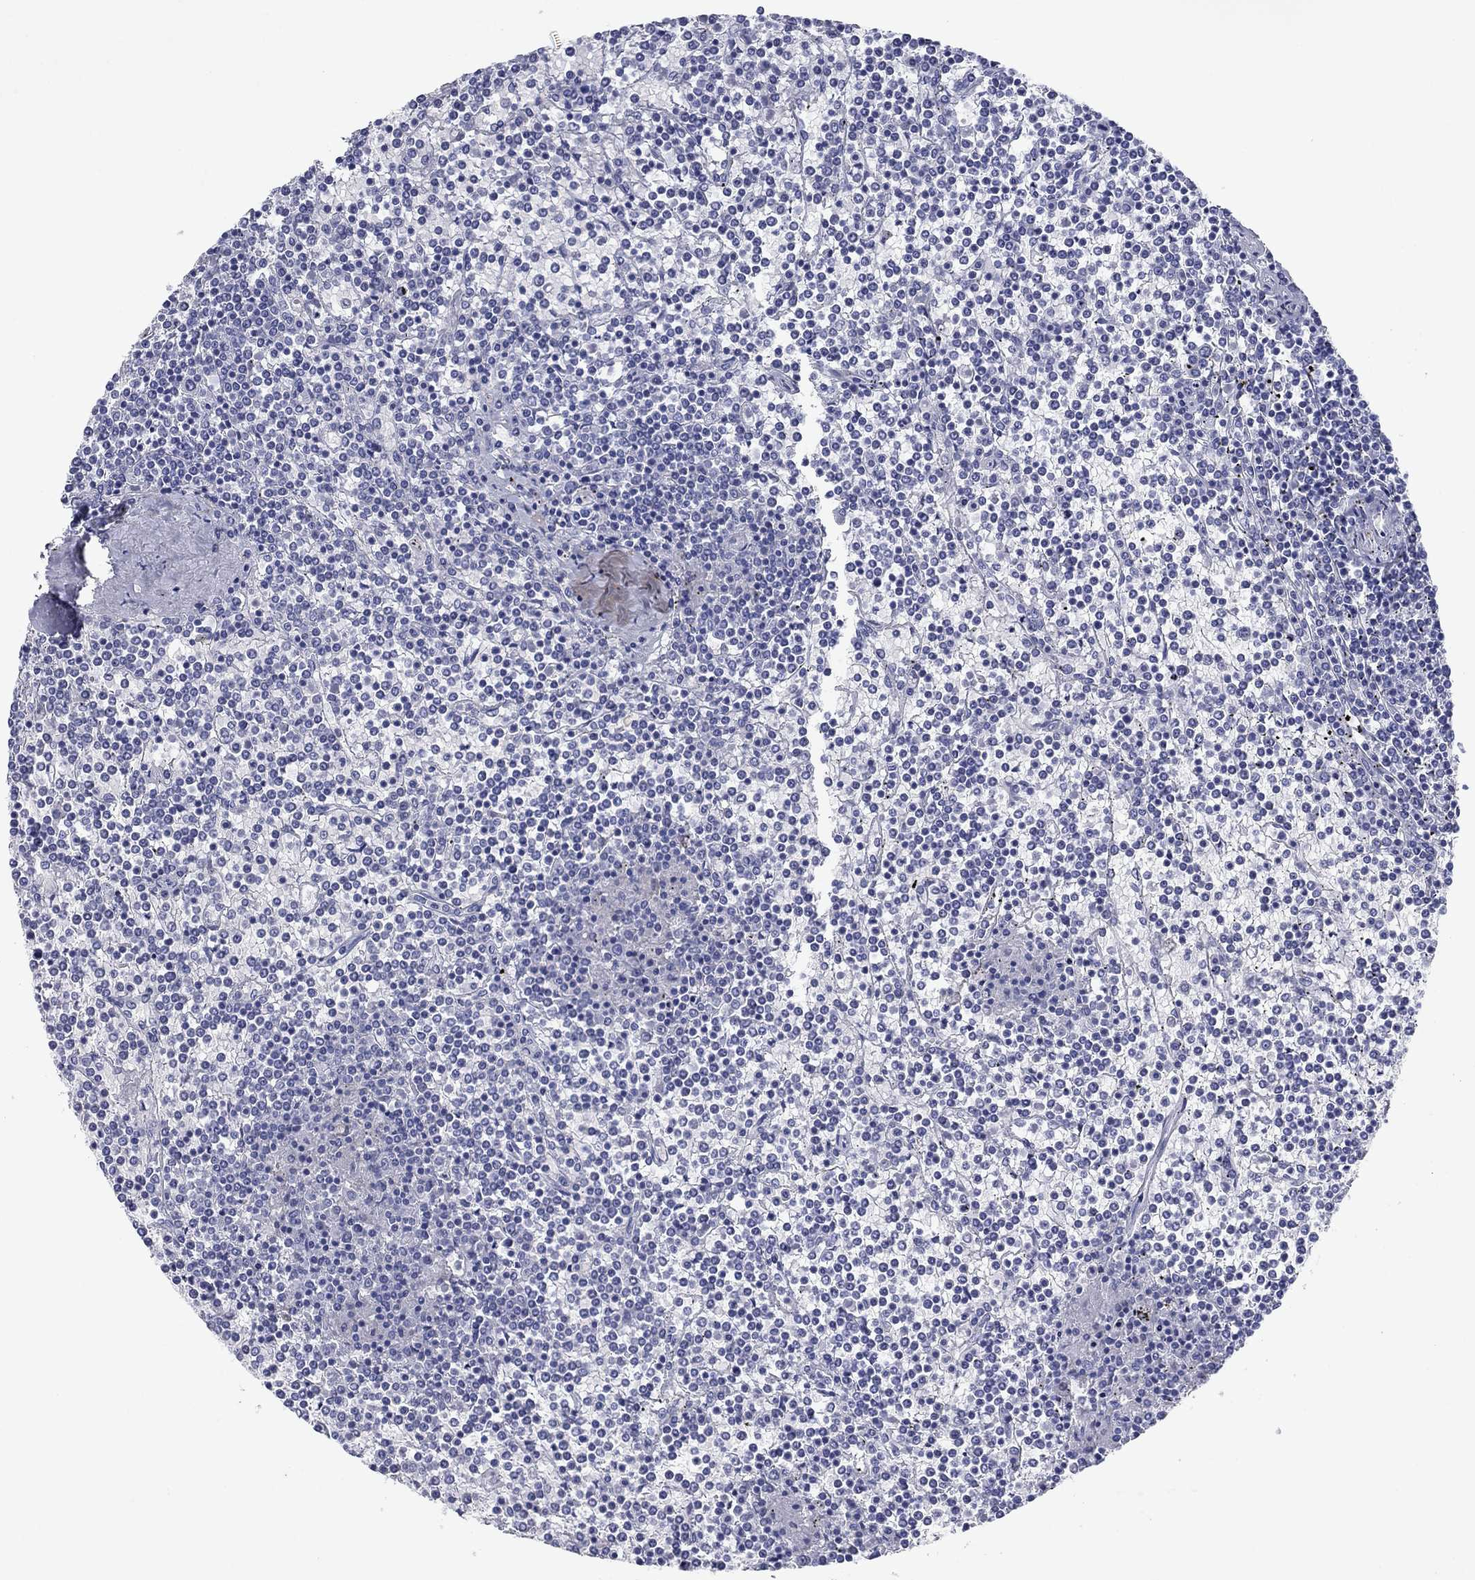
{"staining": {"intensity": "negative", "quantity": "none", "location": "none"}, "tissue": "lymphoma", "cell_type": "Tumor cells", "image_type": "cancer", "snomed": [{"axis": "morphology", "description": "Malignant lymphoma, non-Hodgkin's type, Low grade"}, {"axis": "topography", "description": "Spleen"}], "caption": "Tumor cells are negative for brown protein staining in low-grade malignant lymphoma, non-Hodgkin's type.", "gene": "ATP4A", "patient": {"sex": "female", "age": 19}}